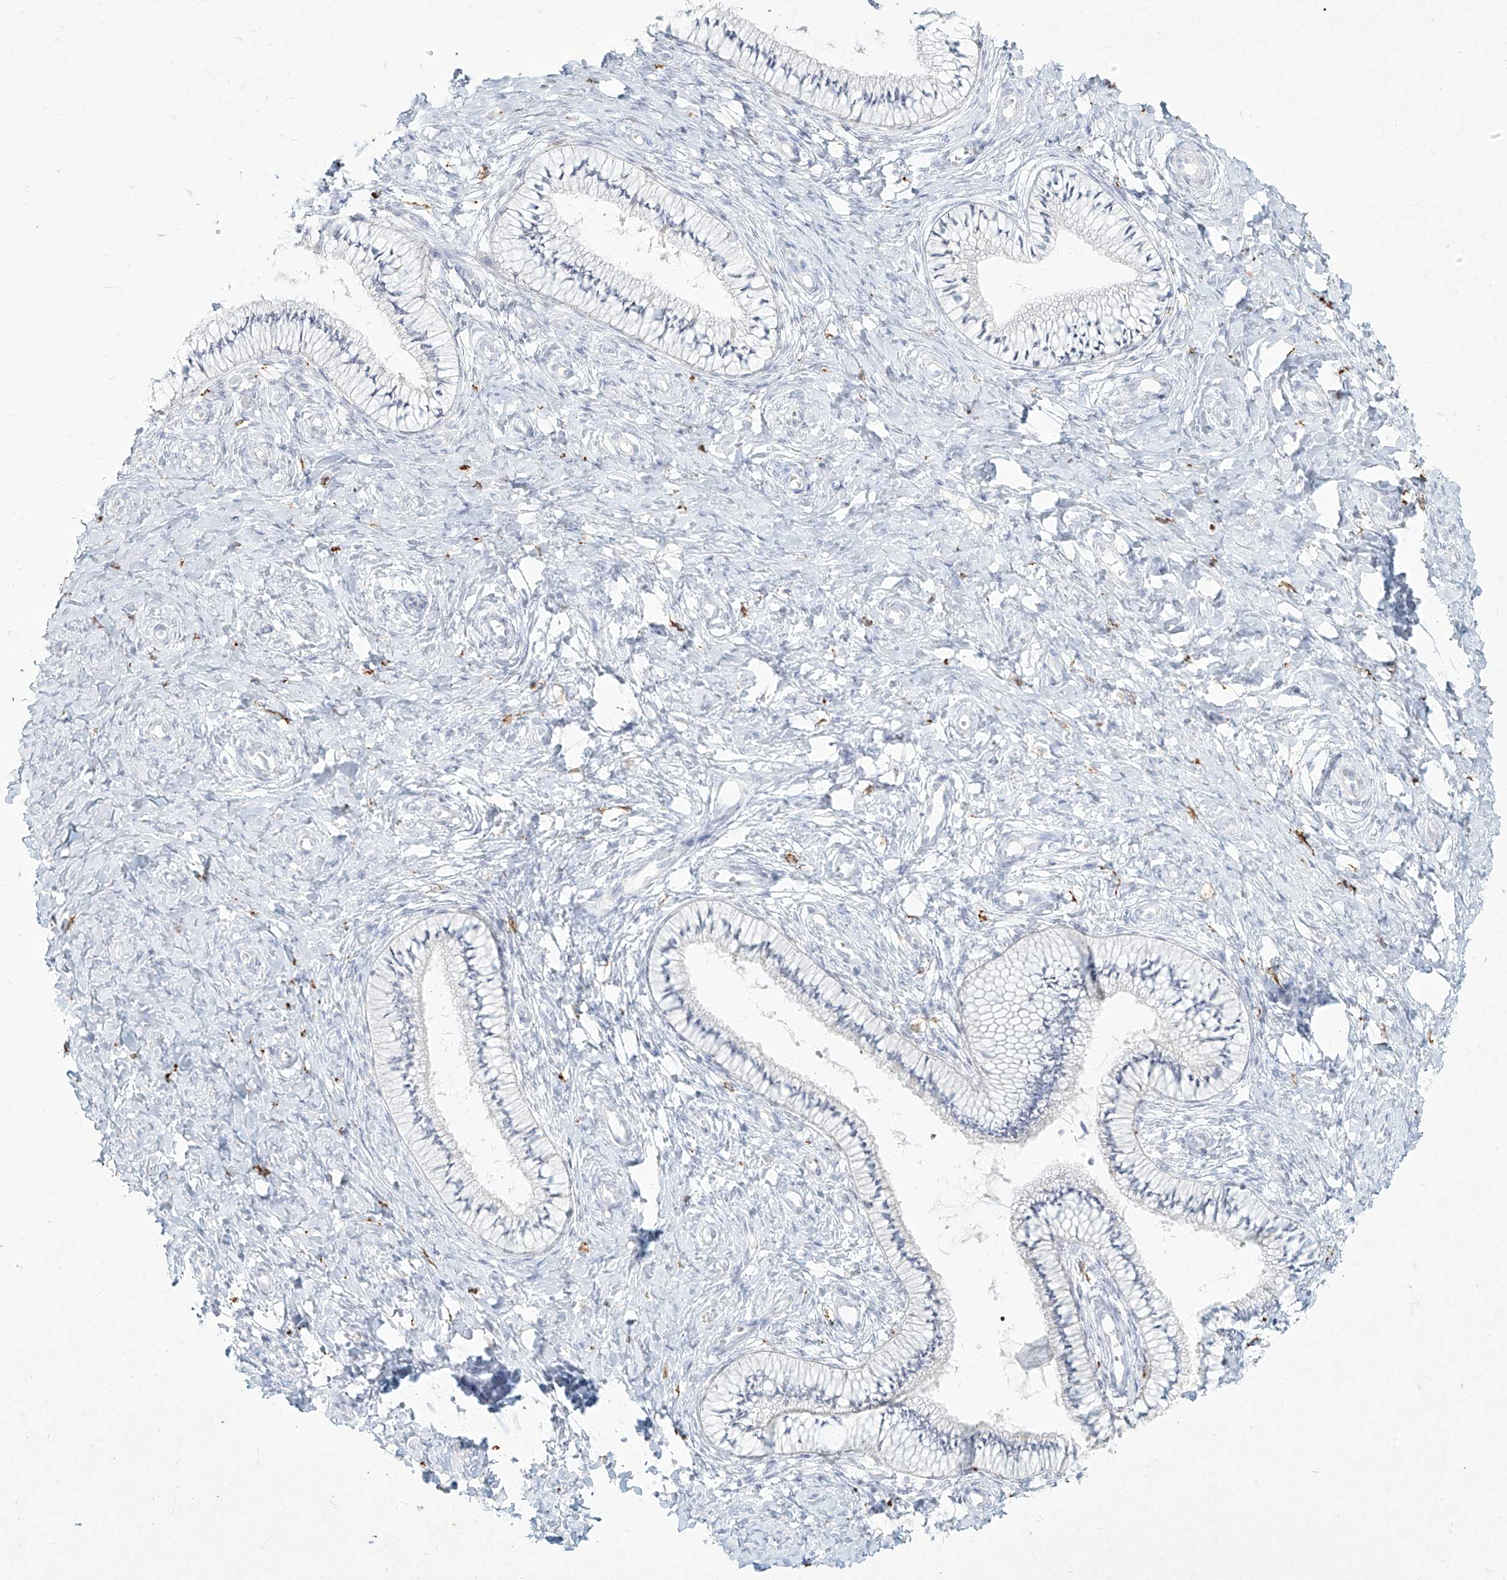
{"staining": {"intensity": "negative", "quantity": "none", "location": "none"}, "tissue": "cervix", "cell_type": "Glandular cells", "image_type": "normal", "snomed": [{"axis": "morphology", "description": "Normal tissue, NOS"}, {"axis": "topography", "description": "Cervix"}], "caption": "Immunohistochemical staining of normal human cervix demonstrates no significant staining in glandular cells.", "gene": "CD209", "patient": {"sex": "female", "age": 36}}